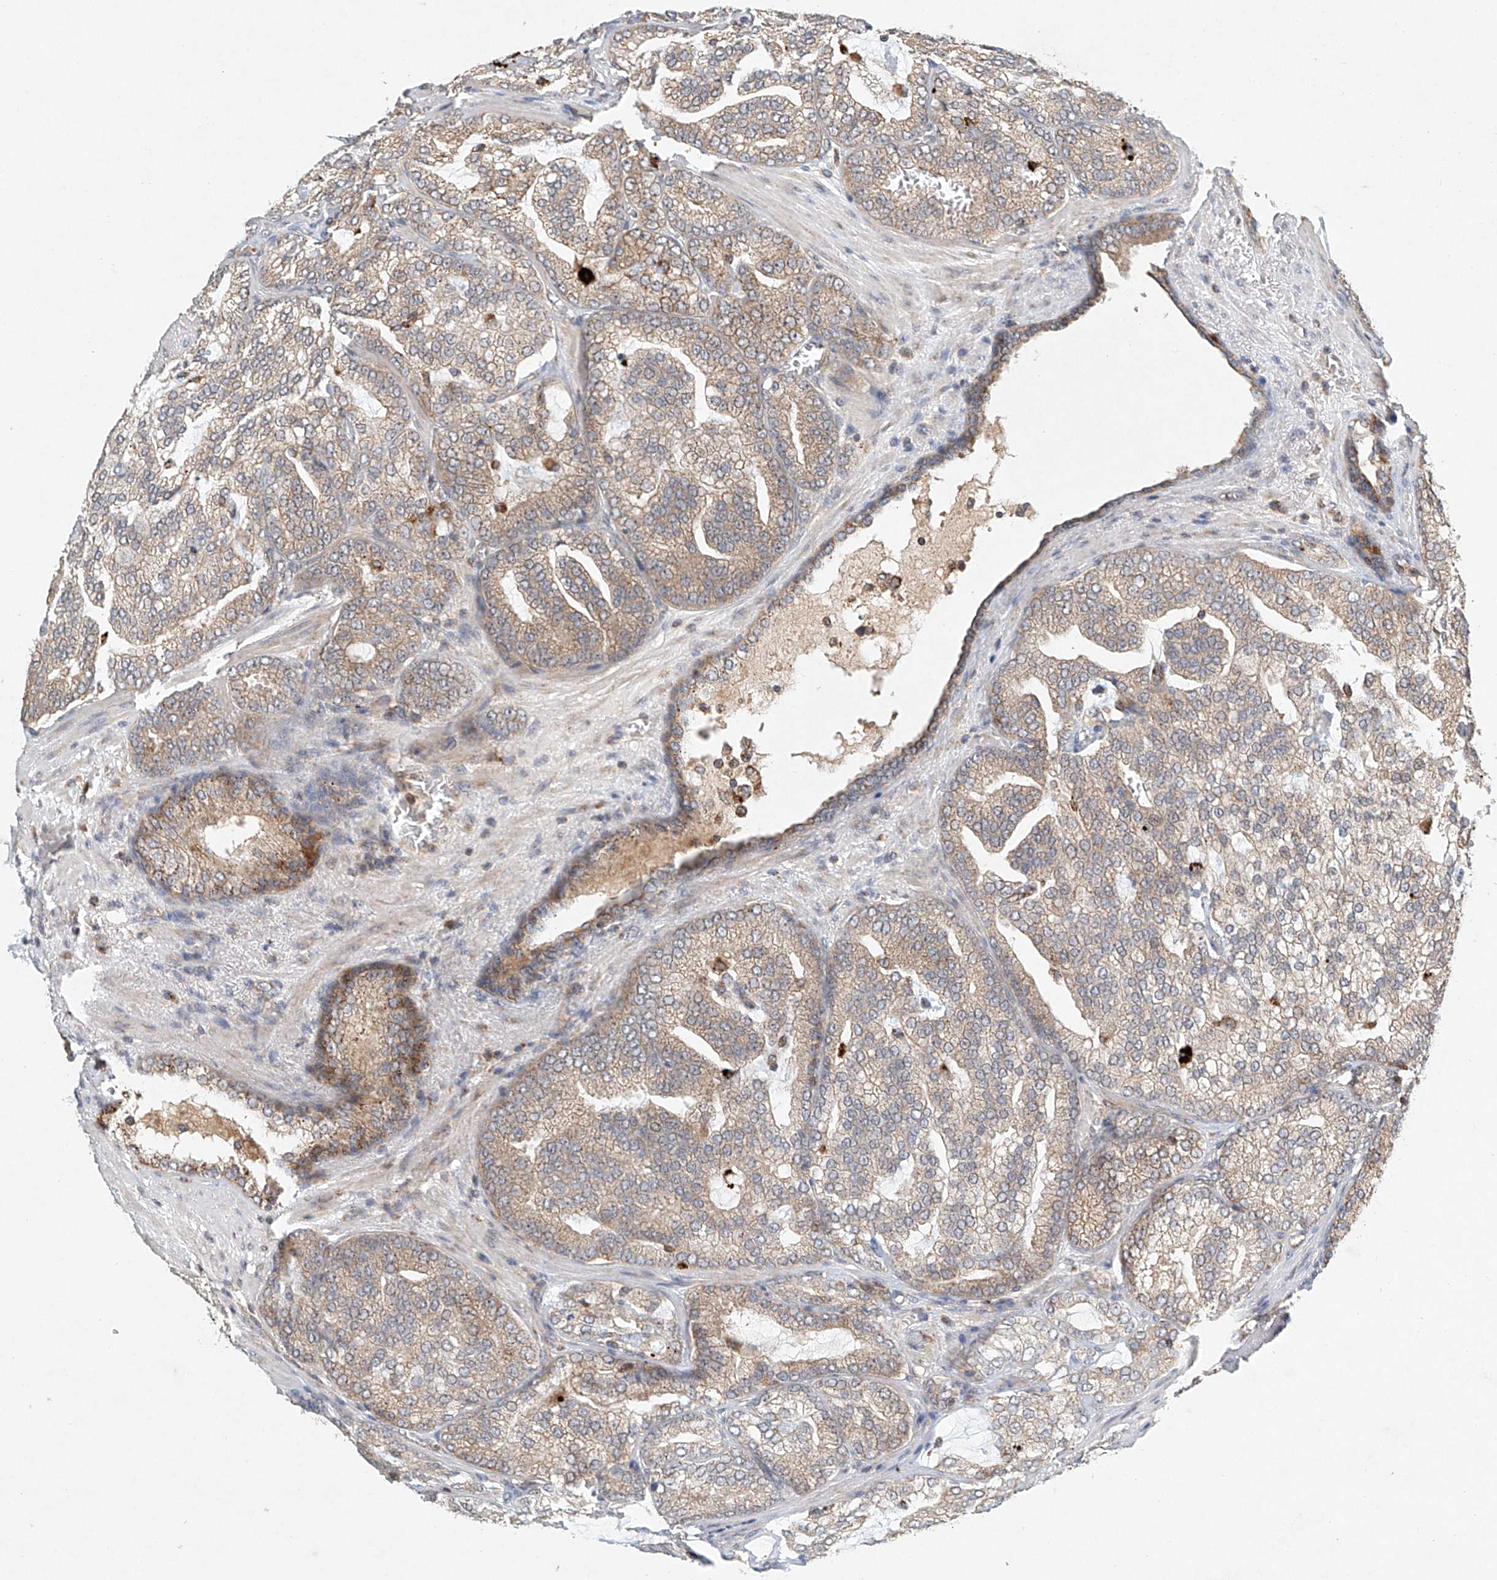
{"staining": {"intensity": "weak", "quantity": ">75%", "location": "cytoplasmic/membranous"}, "tissue": "prostate cancer", "cell_type": "Tumor cells", "image_type": "cancer", "snomed": [{"axis": "morphology", "description": "Normal morphology"}, {"axis": "morphology", "description": "Adenocarcinoma, Low grade"}, {"axis": "topography", "description": "Prostate"}], "caption": "Immunohistochemistry (IHC) histopathology image of human prostate adenocarcinoma (low-grade) stained for a protein (brown), which displays low levels of weak cytoplasmic/membranous staining in approximately >75% of tumor cells.", "gene": "DCAF11", "patient": {"sex": "male", "age": 72}}